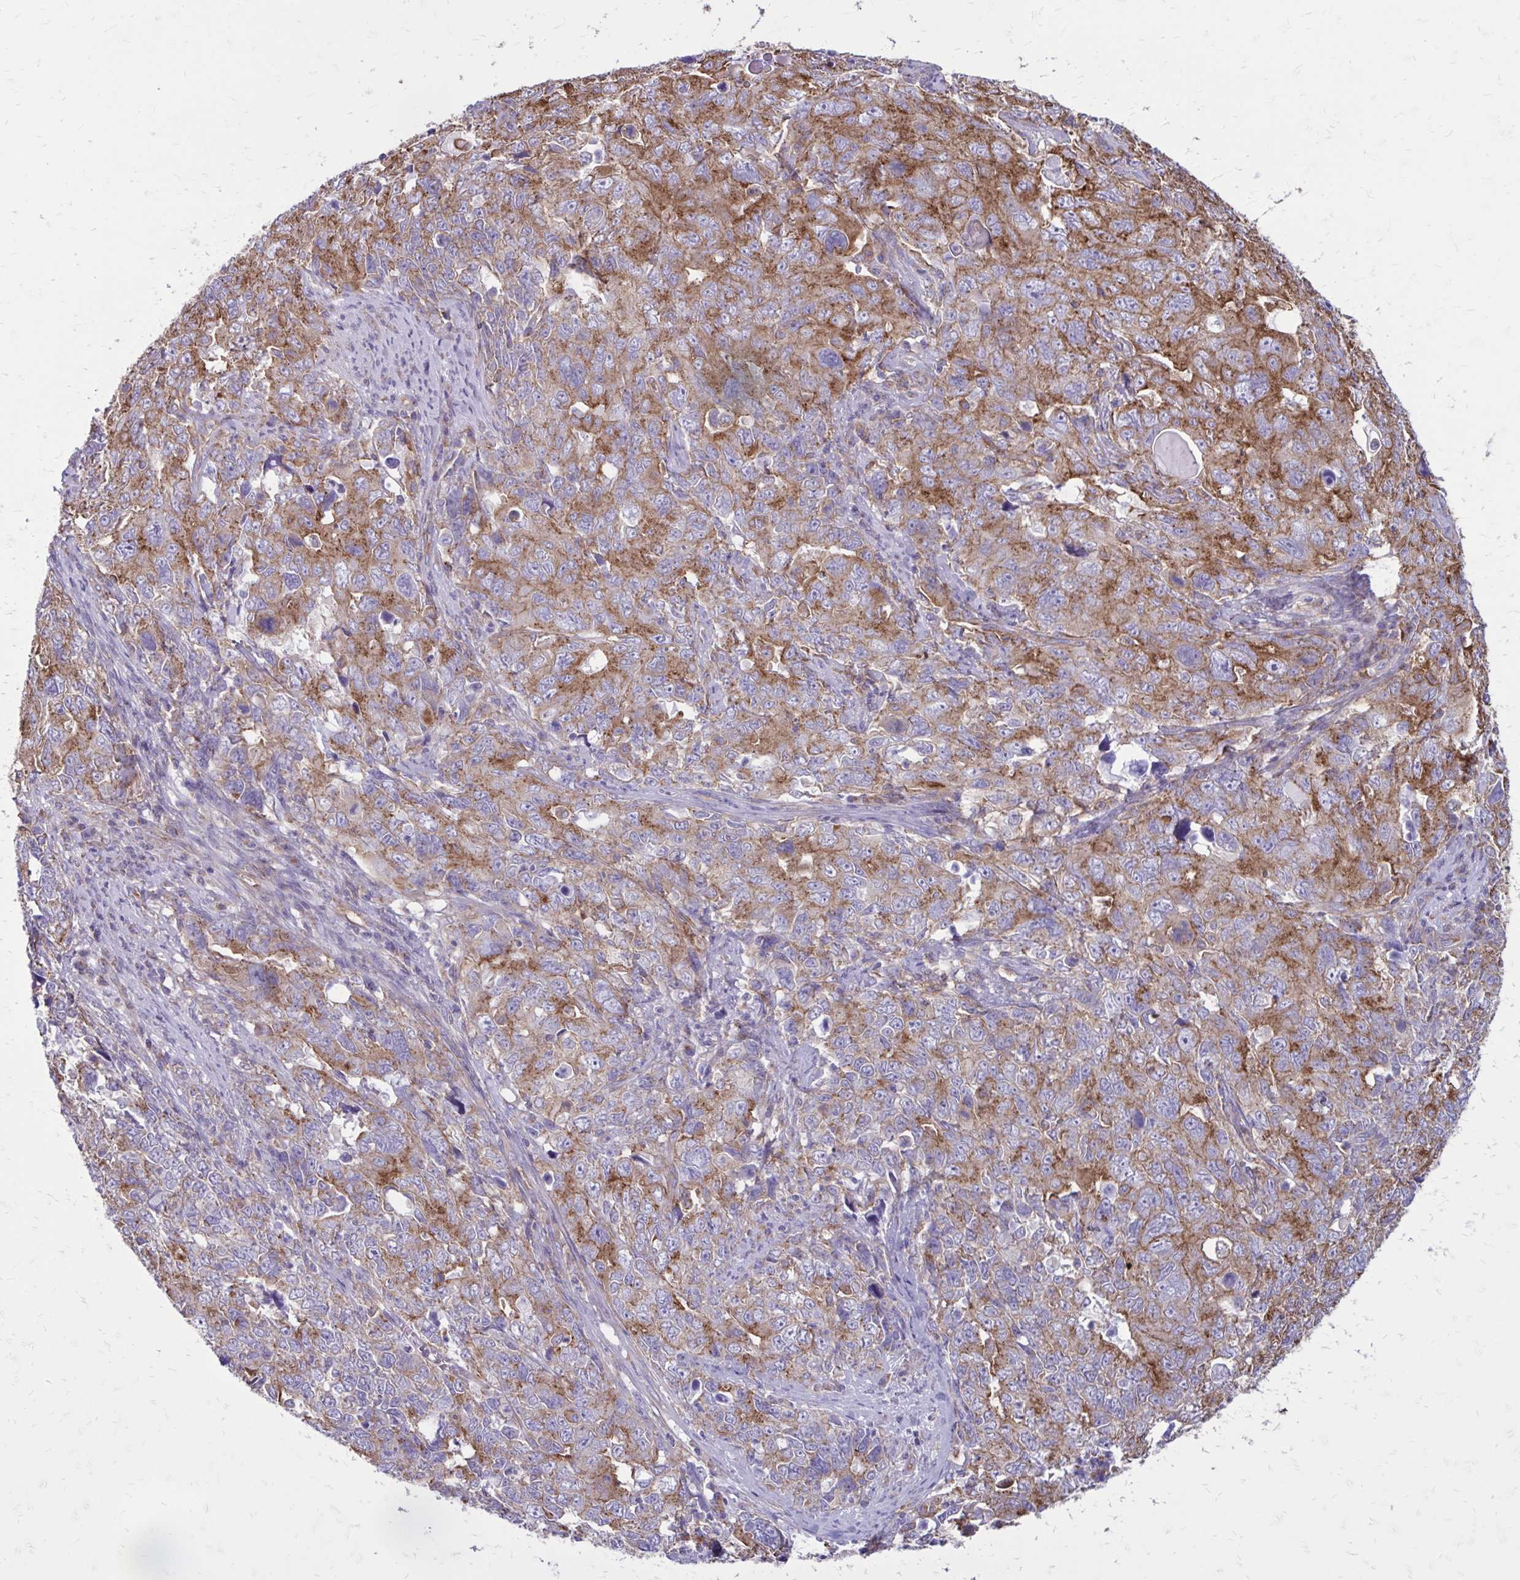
{"staining": {"intensity": "moderate", "quantity": "25%-75%", "location": "cytoplasmic/membranous"}, "tissue": "cervical cancer", "cell_type": "Tumor cells", "image_type": "cancer", "snomed": [{"axis": "morphology", "description": "Adenocarcinoma, NOS"}, {"axis": "topography", "description": "Cervix"}], "caption": "The histopathology image displays staining of cervical cancer, revealing moderate cytoplasmic/membranous protein expression (brown color) within tumor cells. (DAB (3,3'-diaminobenzidine) IHC with brightfield microscopy, high magnification).", "gene": "CLTA", "patient": {"sex": "female", "age": 63}}